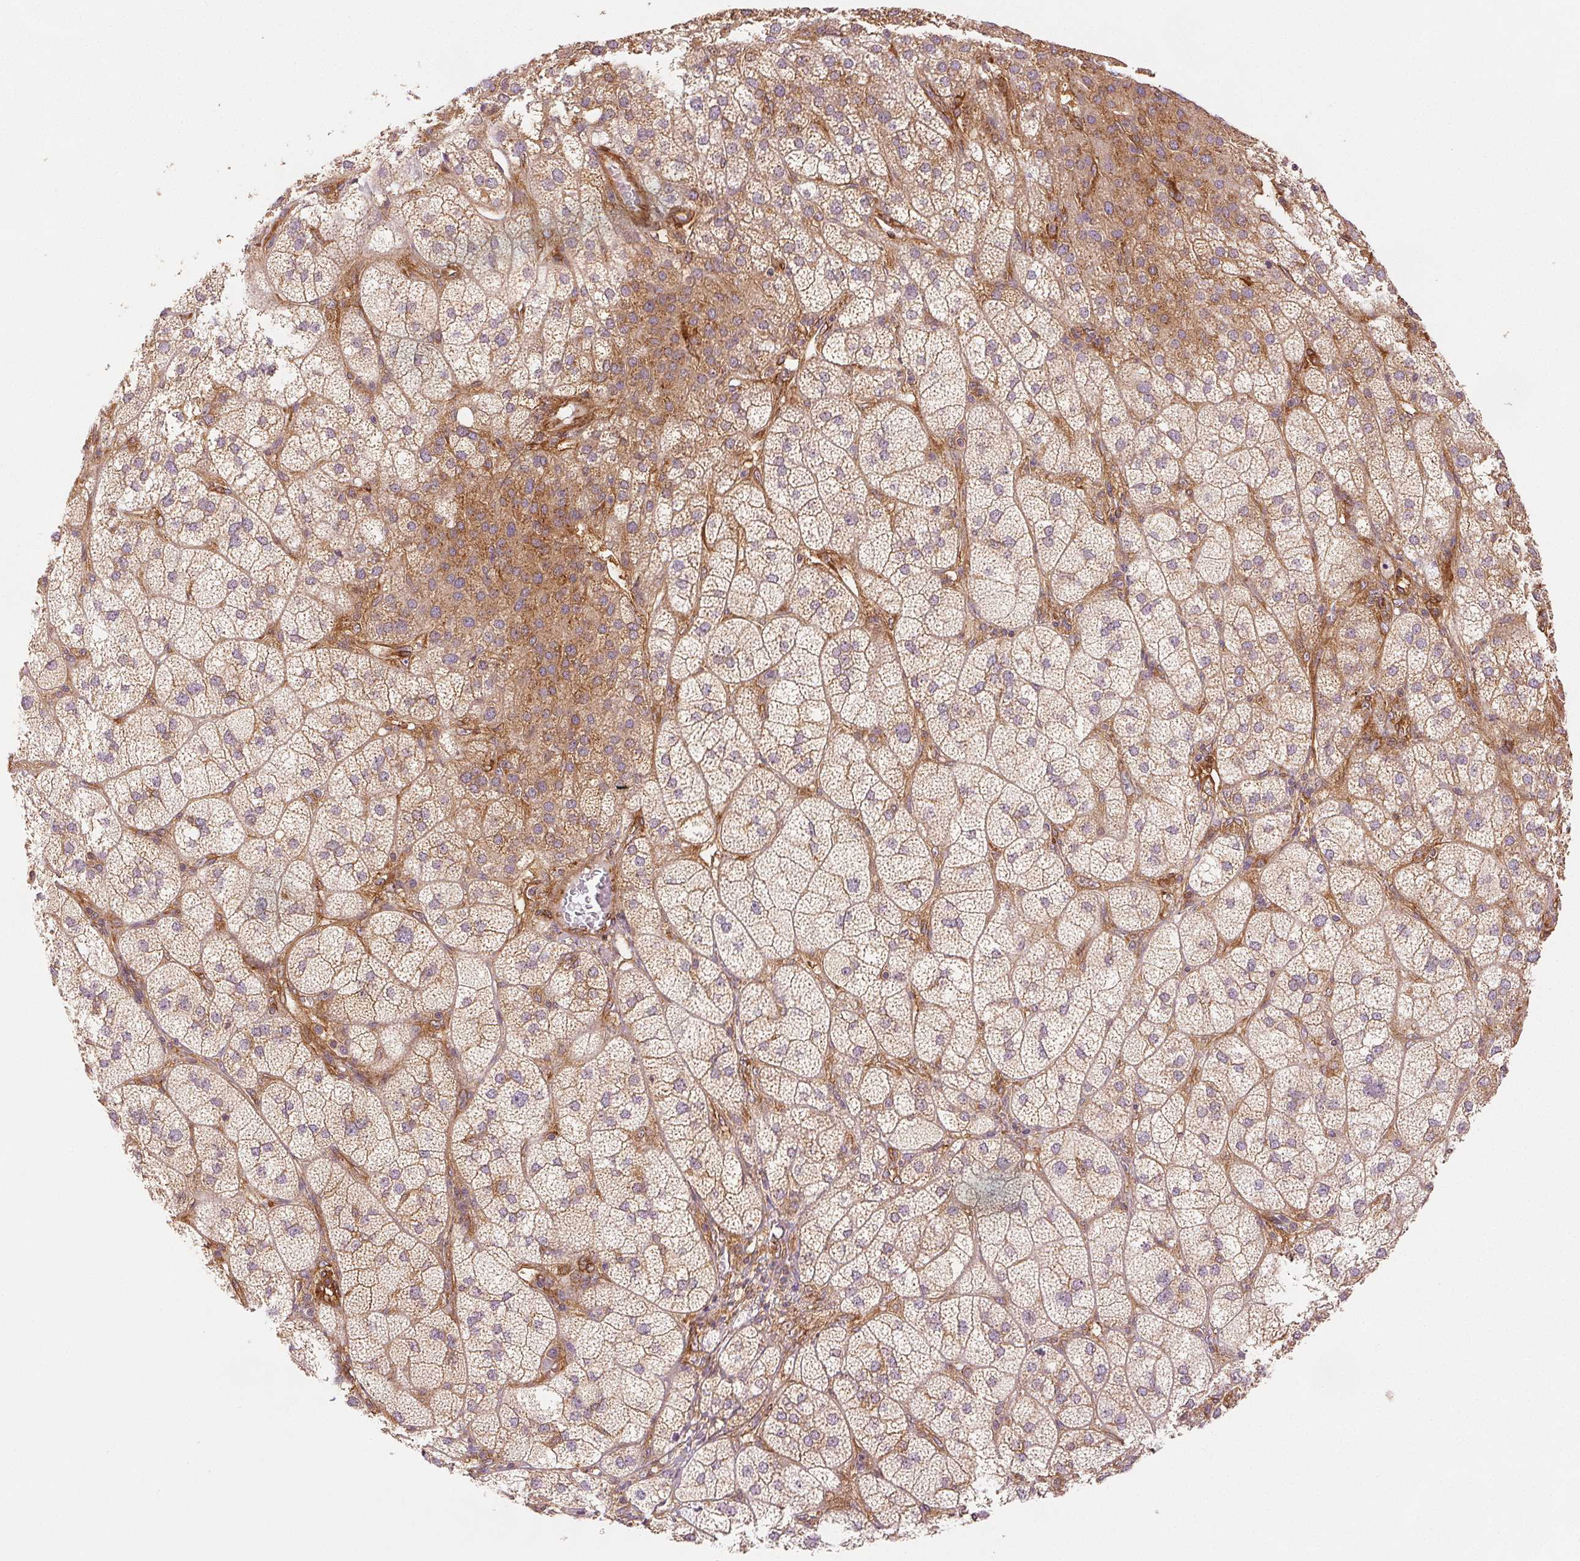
{"staining": {"intensity": "moderate", "quantity": ">75%", "location": "cytoplasmic/membranous"}, "tissue": "adrenal gland", "cell_type": "Glandular cells", "image_type": "normal", "snomed": [{"axis": "morphology", "description": "Normal tissue, NOS"}, {"axis": "topography", "description": "Adrenal gland"}], "caption": "Adrenal gland was stained to show a protein in brown. There is medium levels of moderate cytoplasmic/membranous expression in approximately >75% of glandular cells.", "gene": "DIAPH2", "patient": {"sex": "female", "age": 60}}